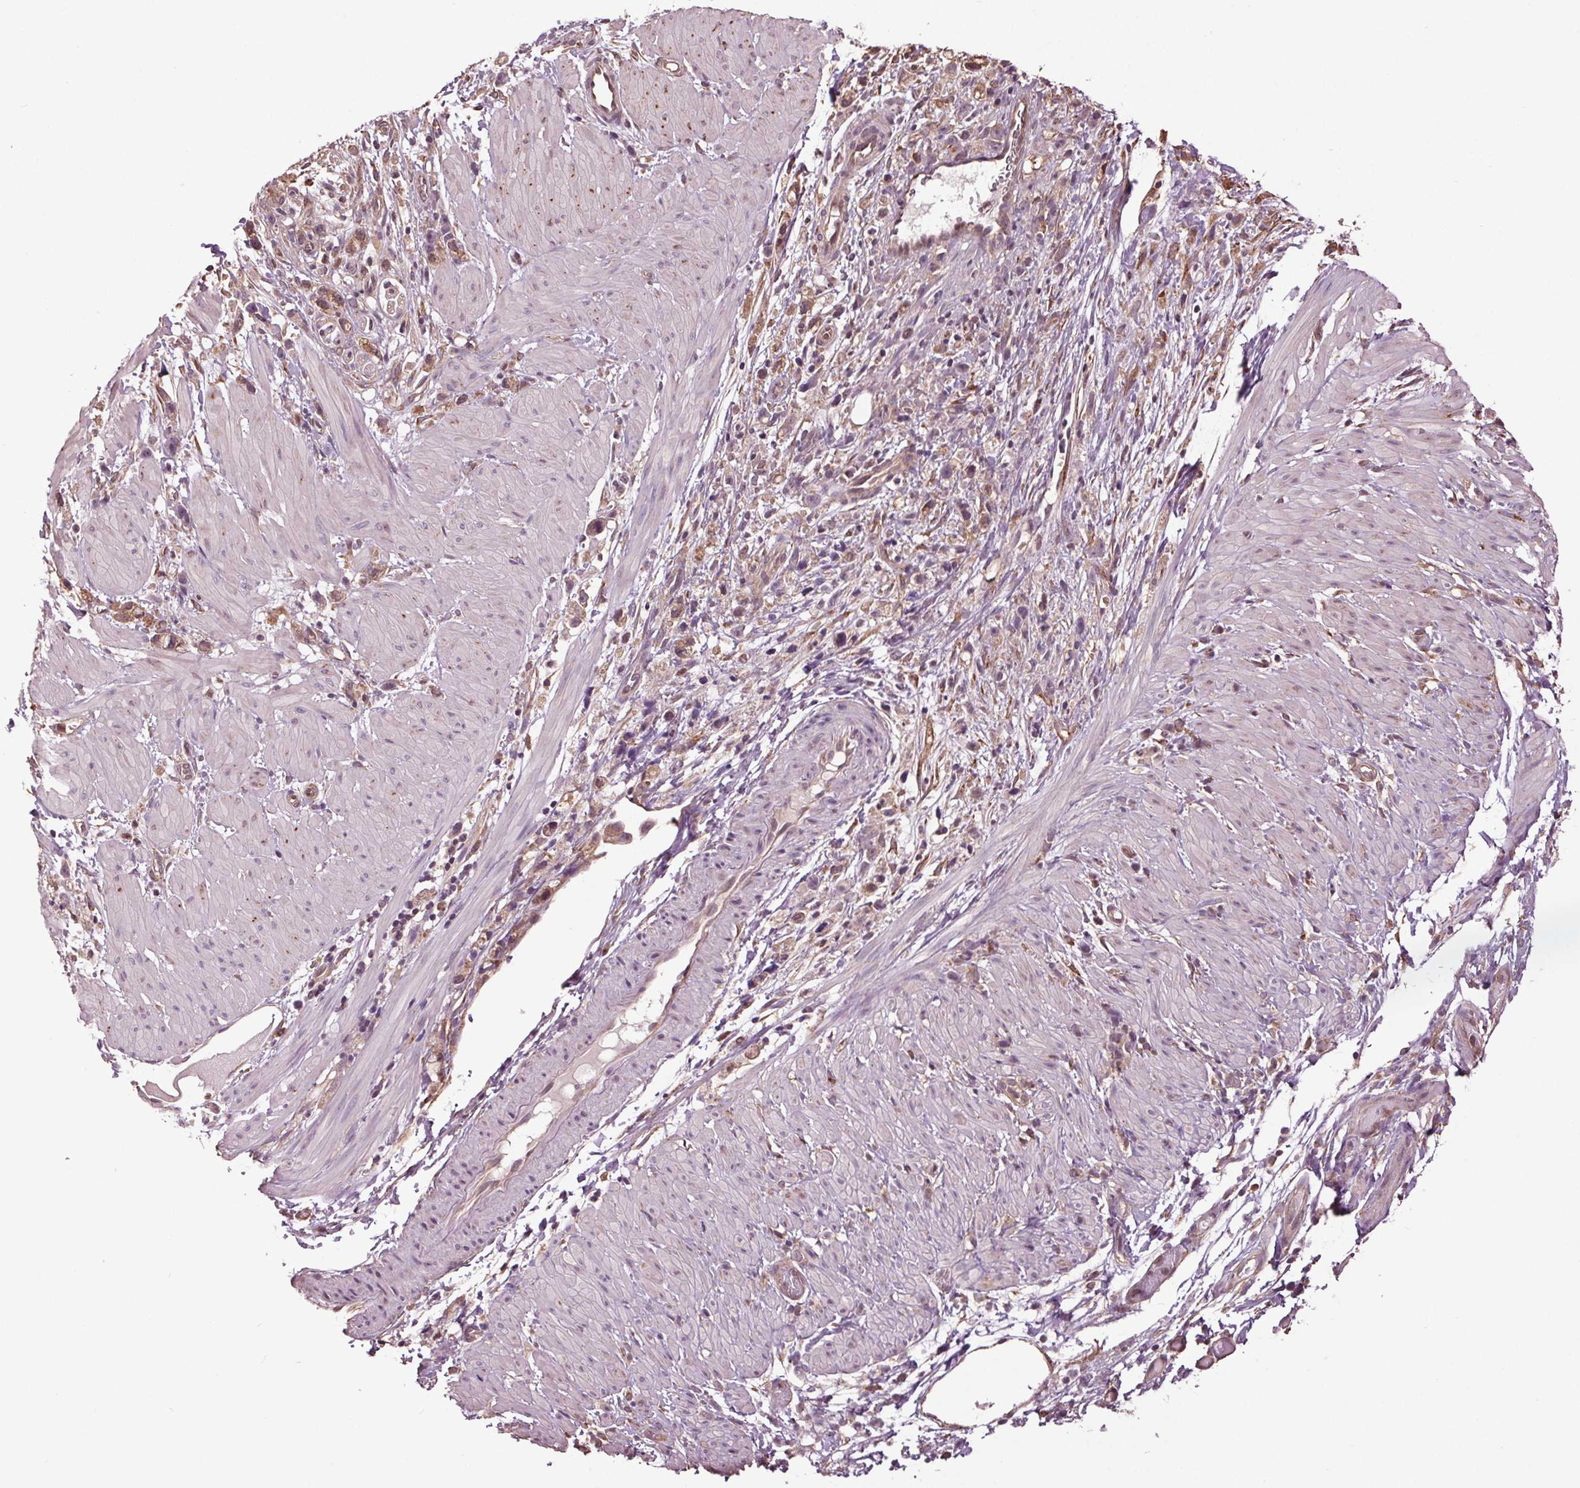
{"staining": {"intensity": "weak", "quantity": "25%-75%", "location": "cytoplasmic/membranous"}, "tissue": "stomach cancer", "cell_type": "Tumor cells", "image_type": "cancer", "snomed": [{"axis": "morphology", "description": "Adenocarcinoma, NOS"}, {"axis": "topography", "description": "Stomach"}], "caption": "Immunohistochemistry (IHC) (DAB (3,3'-diaminobenzidine)) staining of adenocarcinoma (stomach) demonstrates weak cytoplasmic/membranous protein expression in approximately 25%-75% of tumor cells.", "gene": "RNPEP", "patient": {"sex": "female", "age": 59}}